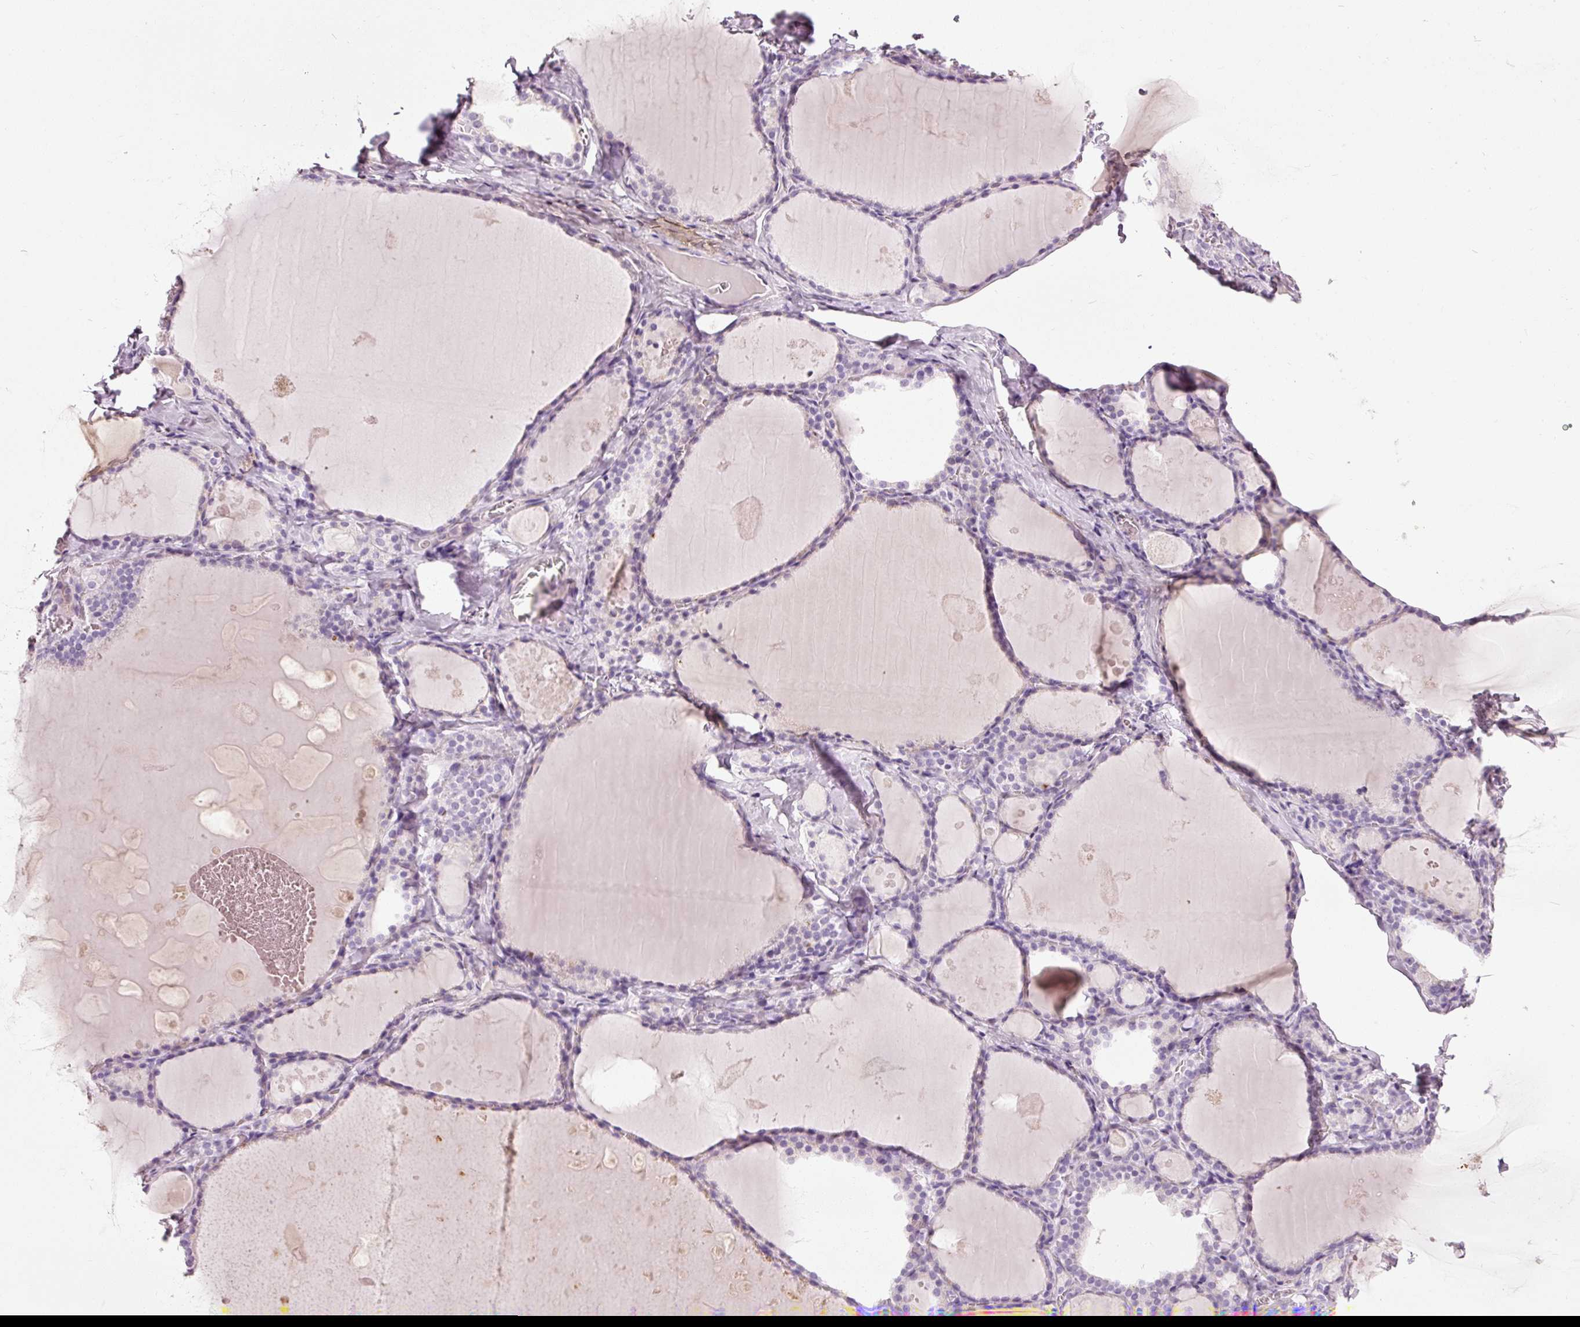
{"staining": {"intensity": "negative", "quantity": "none", "location": "none"}, "tissue": "thyroid gland", "cell_type": "Glandular cells", "image_type": "normal", "snomed": [{"axis": "morphology", "description": "Normal tissue, NOS"}, {"axis": "topography", "description": "Thyroid gland"}], "caption": "High power microscopy histopathology image of an immunohistochemistry (IHC) image of normal thyroid gland, revealing no significant expression in glandular cells. (Brightfield microscopy of DAB immunohistochemistry (IHC) at high magnification).", "gene": "MUC5AC", "patient": {"sex": "male", "age": 56}}